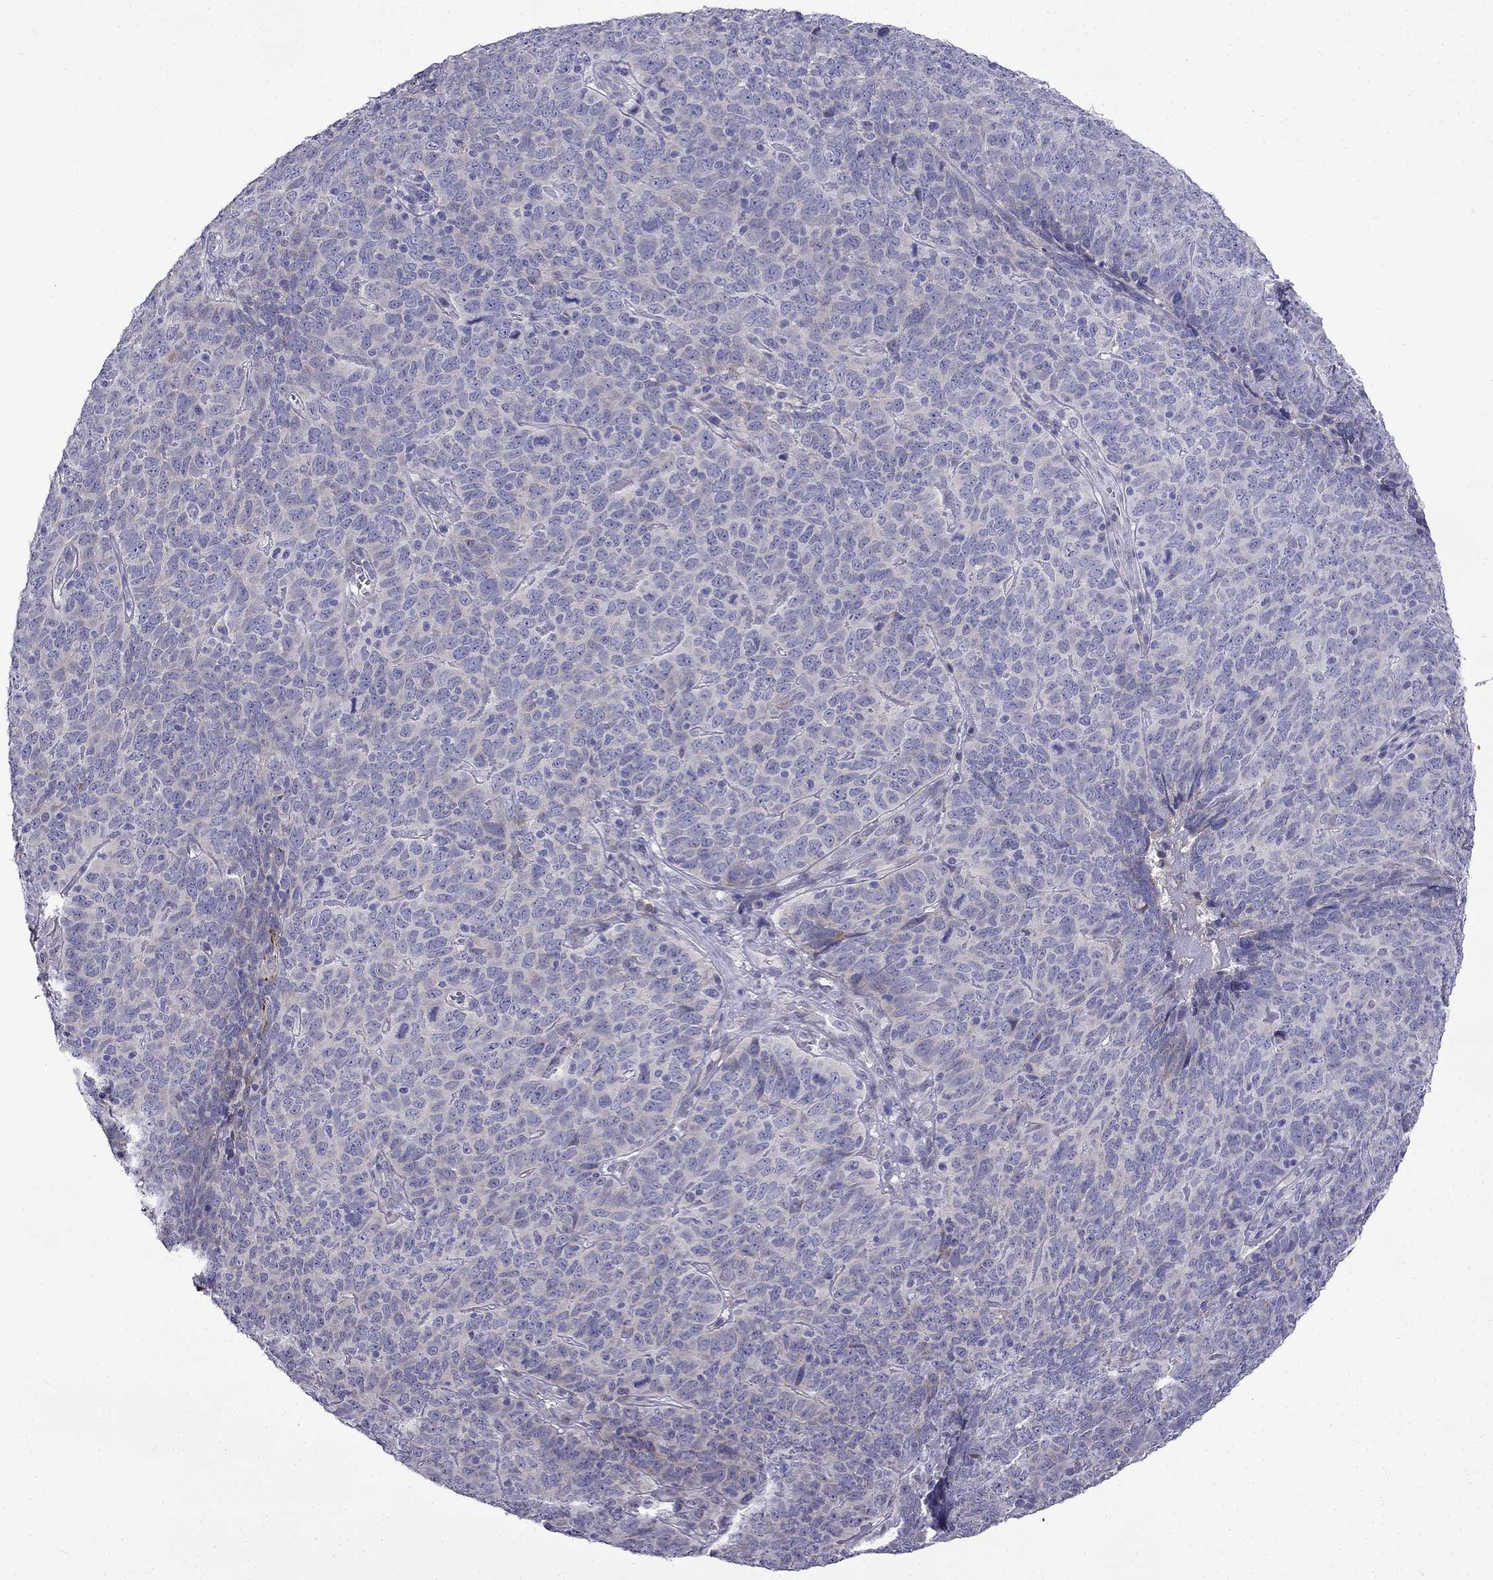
{"staining": {"intensity": "negative", "quantity": "none", "location": "none"}, "tissue": "skin cancer", "cell_type": "Tumor cells", "image_type": "cancer", "snomed": [{"axis": "morphology", "description": "Squamous cell carcinoma, NOS"}, {"axis": "topography", "description": "Skin"}, {"axis": "topography", "description": "Anal"}], "caption": "This is an immunohistochemistry (IHC) image of skin cancer. There is no staining in tumor cells.", "gene": "PI16", "patient": {"sex": "female", "age": 51}}